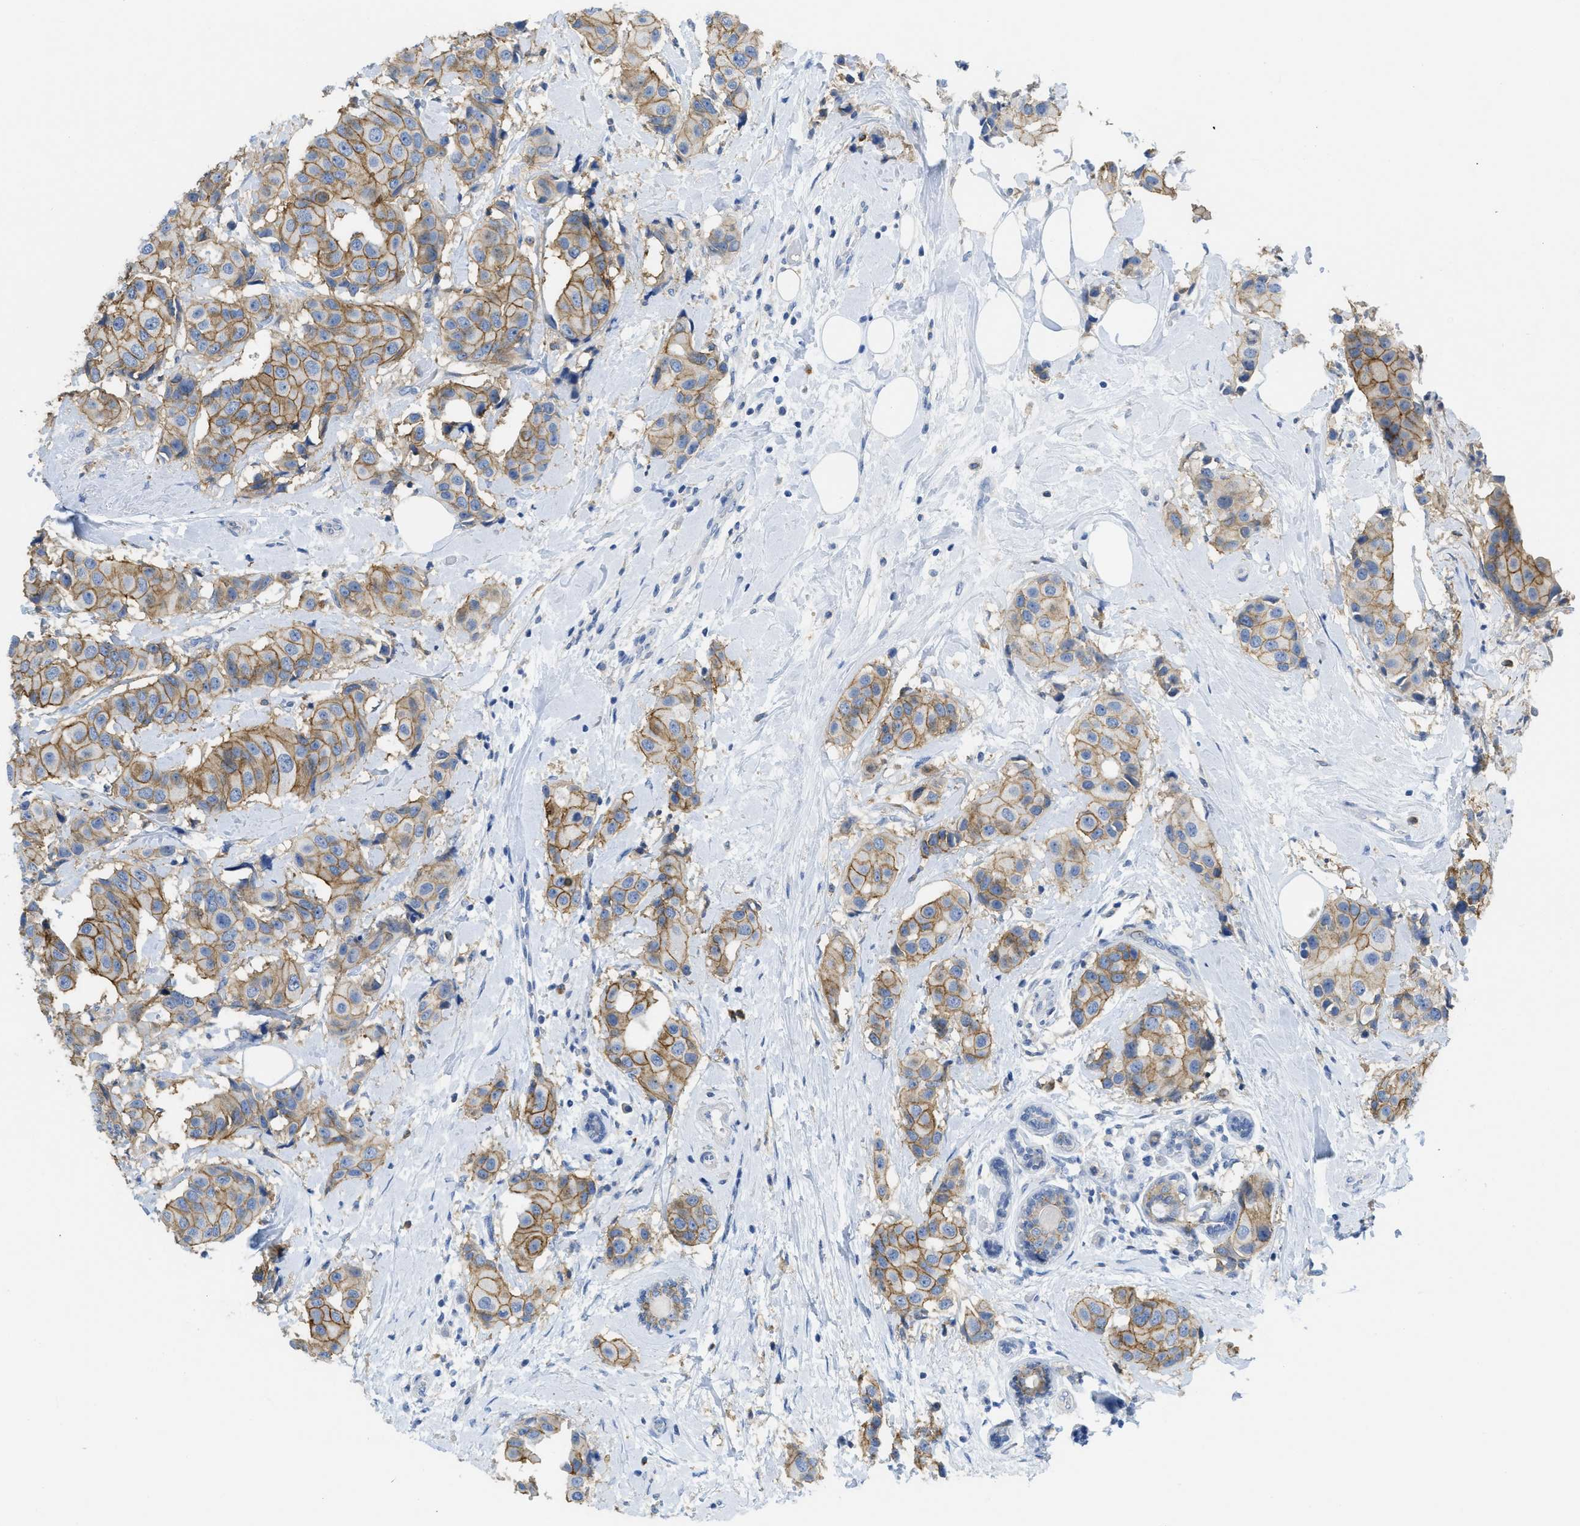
{"staining": {"intensity": "moderate", "quantity": ">75%", "location": "cytoplasmic/membranous"}, "tissue": "breast cancer", "cell_type": "Tumor cells", "image_type": "cancer", "snomed": [{"axis": "morphology", "description": "Normal tissue, NOS"}, {"axis": "morphology", "description": "Duct carcinoma"}, {"axis": "topography", "description": "Breast"}], "caption": "Immunohistochemical staining of breast invasive ductal carcinoma reveals medium levels of moderate cytoplasmic/membranous protein expression in about >75% of tumor cells.", "gene": "CNNM4", "patient": {"sex": "female", "age": 39}}